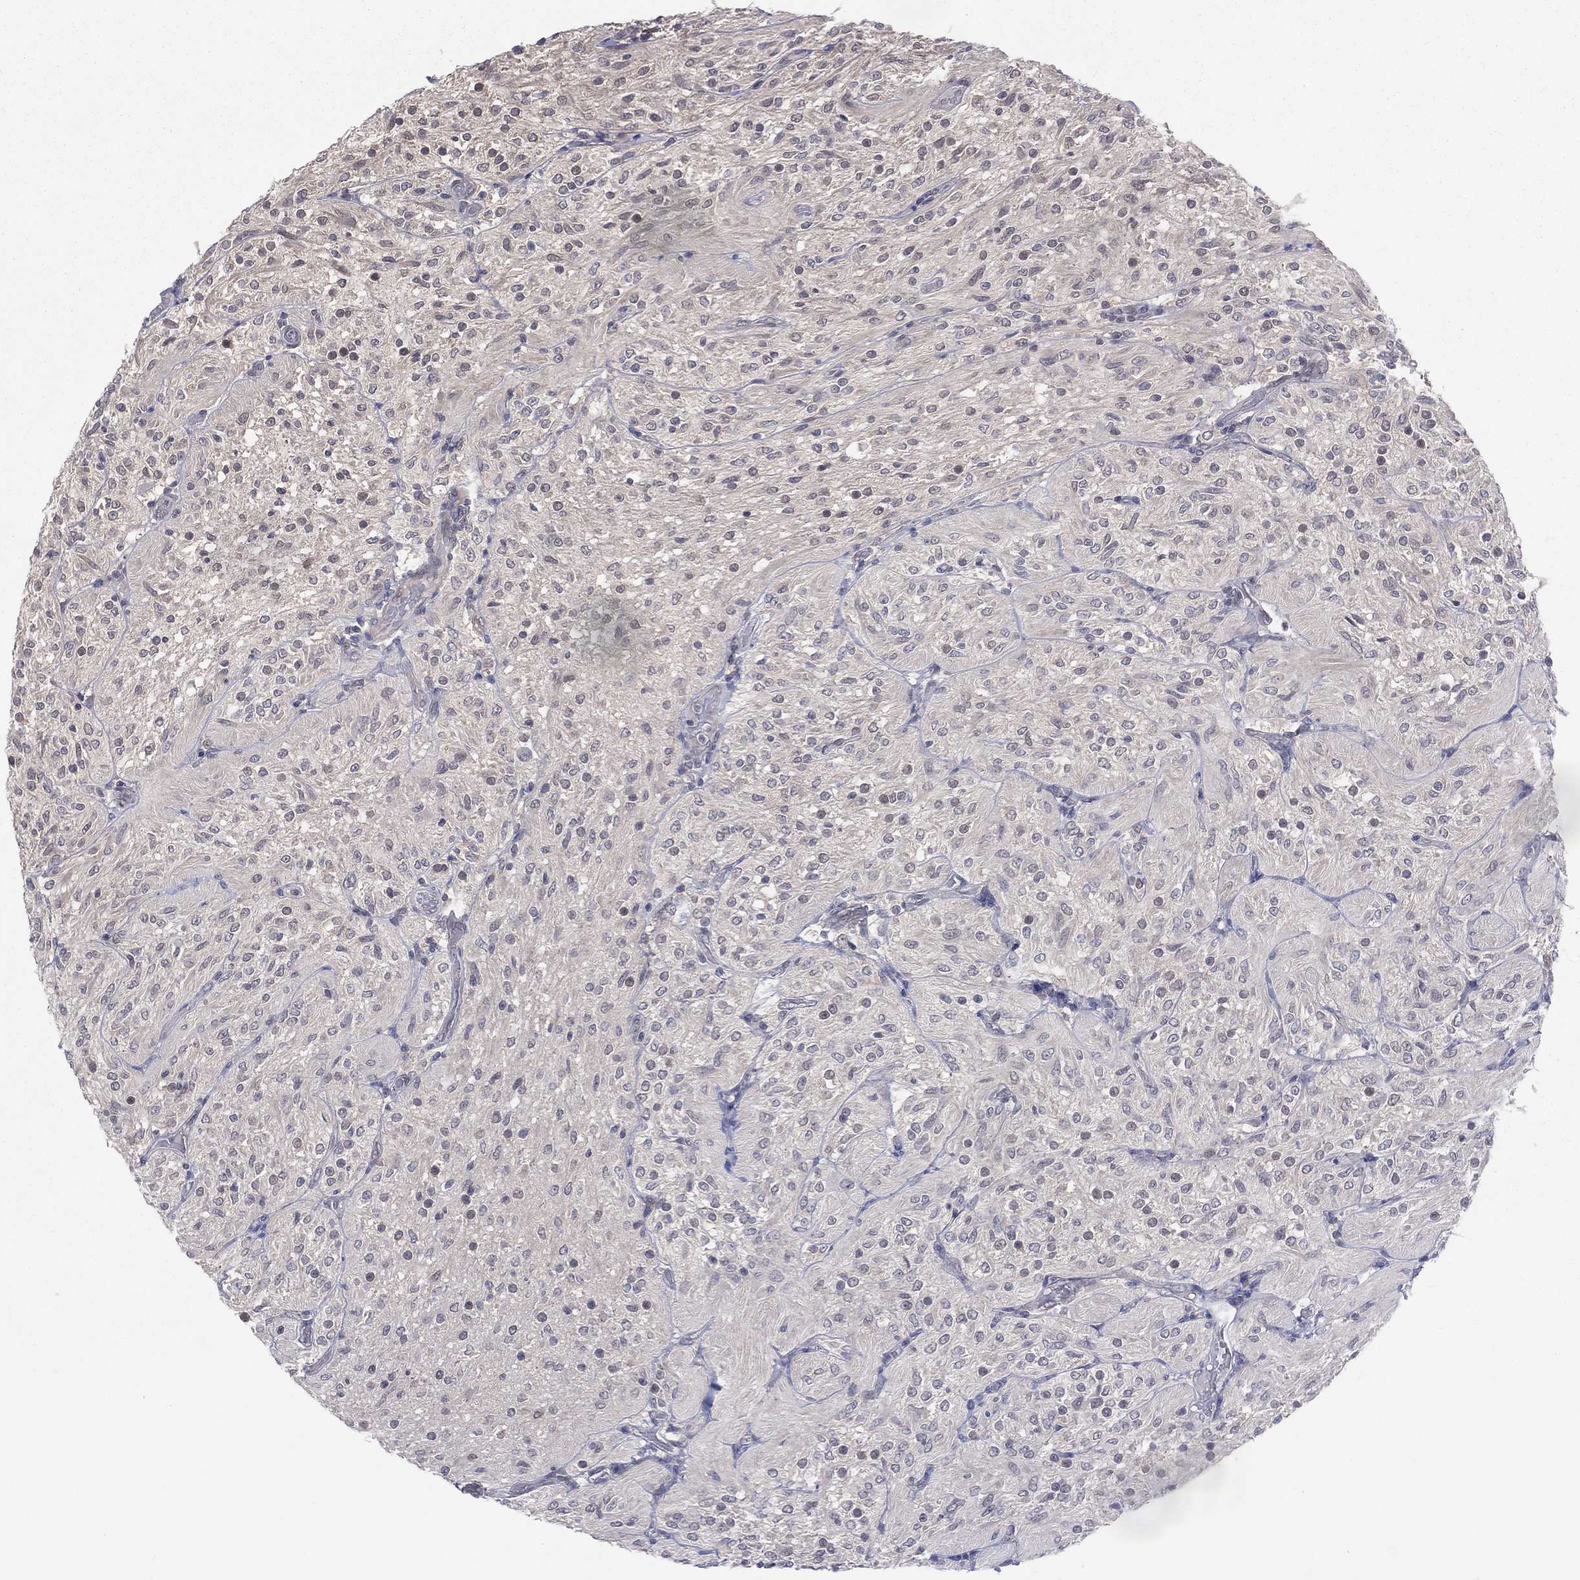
{"staining": {"intensity": "negative", "quantity": "none", "location": "none"}, "tissue": "glioma", "cell_type": "Tumor cells", "image_type": "cancer", "snomed": [{"axis": "morphology", "description": "Glioma, malignant, Low grade"}, {"axis": "topography", "description": "Brain"}], "caption": "Immunohistochemical staining of human glioma exhibits no significant expression in tumor cells.", "gene": "DLG4", "patient": {"sex": "male", "age": 3}}